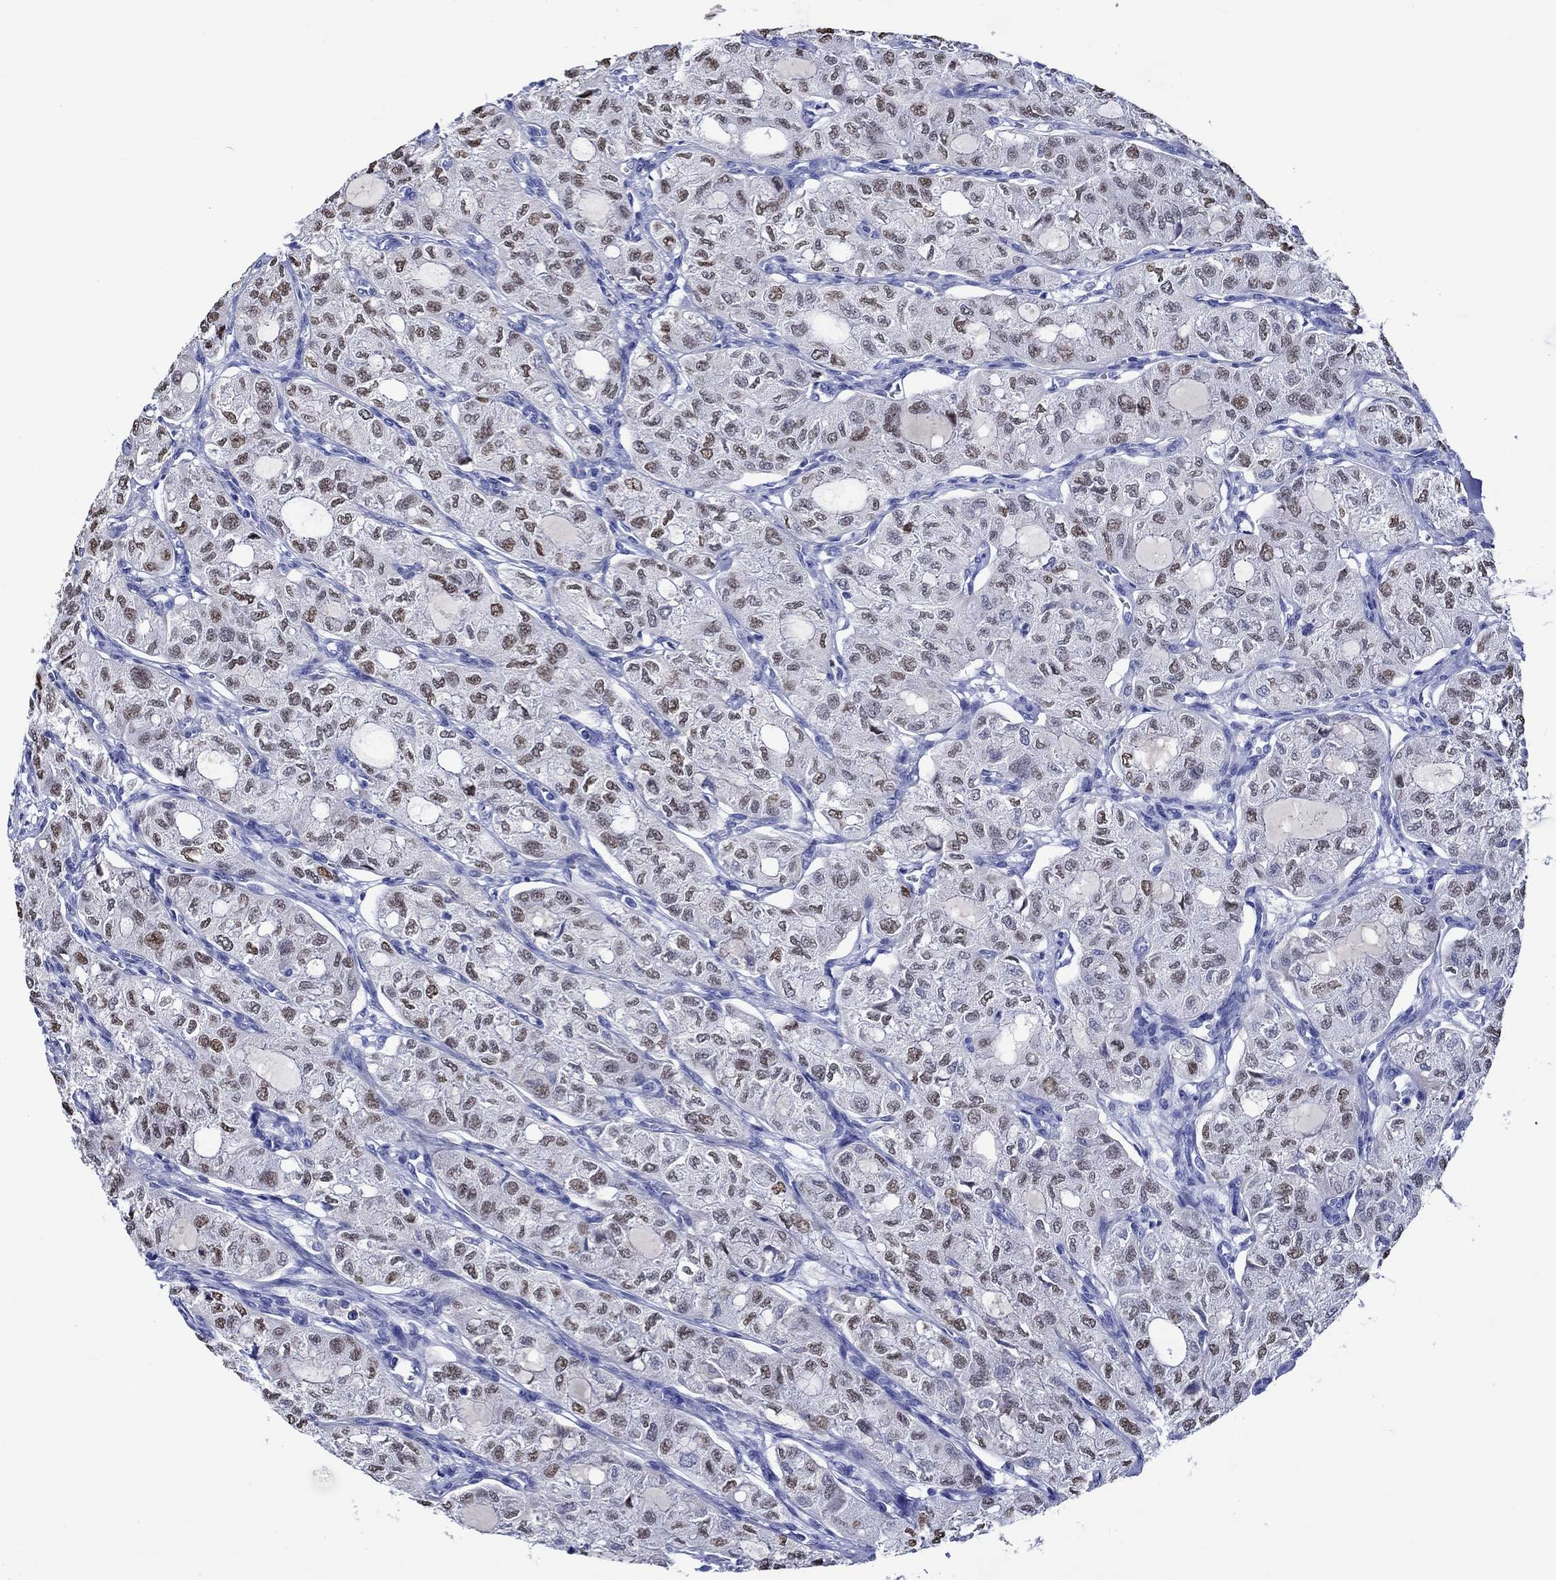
{"staining": {"intensity": "moderate", "quantity": "25%-75%", "location": "nuclear"}, "tissue": "thyroid cancer", "cell_type": "Tumor cells", "image_type": "cancer", "snomed": [{"axis": "morphology", "description": "Follicular adenoma carcinoma, NOS"}, {"axis": "topography", "description": "Thyroid gland"}], "caption": "An image of follicular adenoma carcinoma (thyroid) stained for a protein shows moderate nuclear brown staining in tumor cells.", "gene": "KLHL35", "patient": {"sex": "male", "age": 75}}